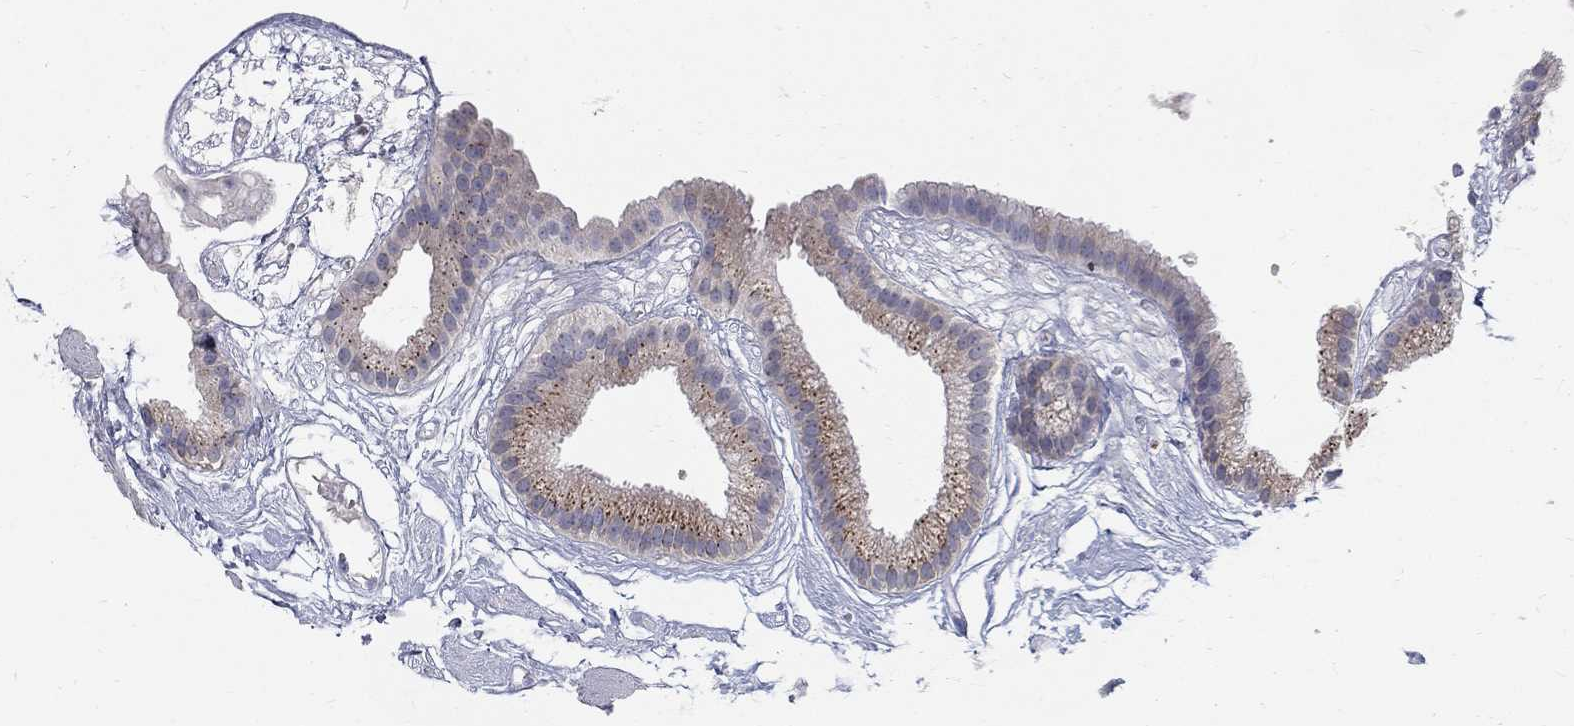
{"staining": {"intensity": "moderate", "quantity": "25%-75%", "location": "cytoplasmic/membranous"}, "tissue": "gallbladder", "cell_type": "Glandular cells", "image_type": "normal", "snomed": [{"axis": "morphology", "description": "Normal tissue, NOS"}, {"axis": "topography", "description": "Gallbladder"}], "caption": "Protein expression analysis of benign human gallbladder reveals moderate cytoplasmic/membranous positivity in approximately 25%-75% of glandular cells. The protein of interest is shown in brown color, while the nuclei are stained blue.", "gene": "PANK3", "patient": {"sex": "female", "age": 45}}